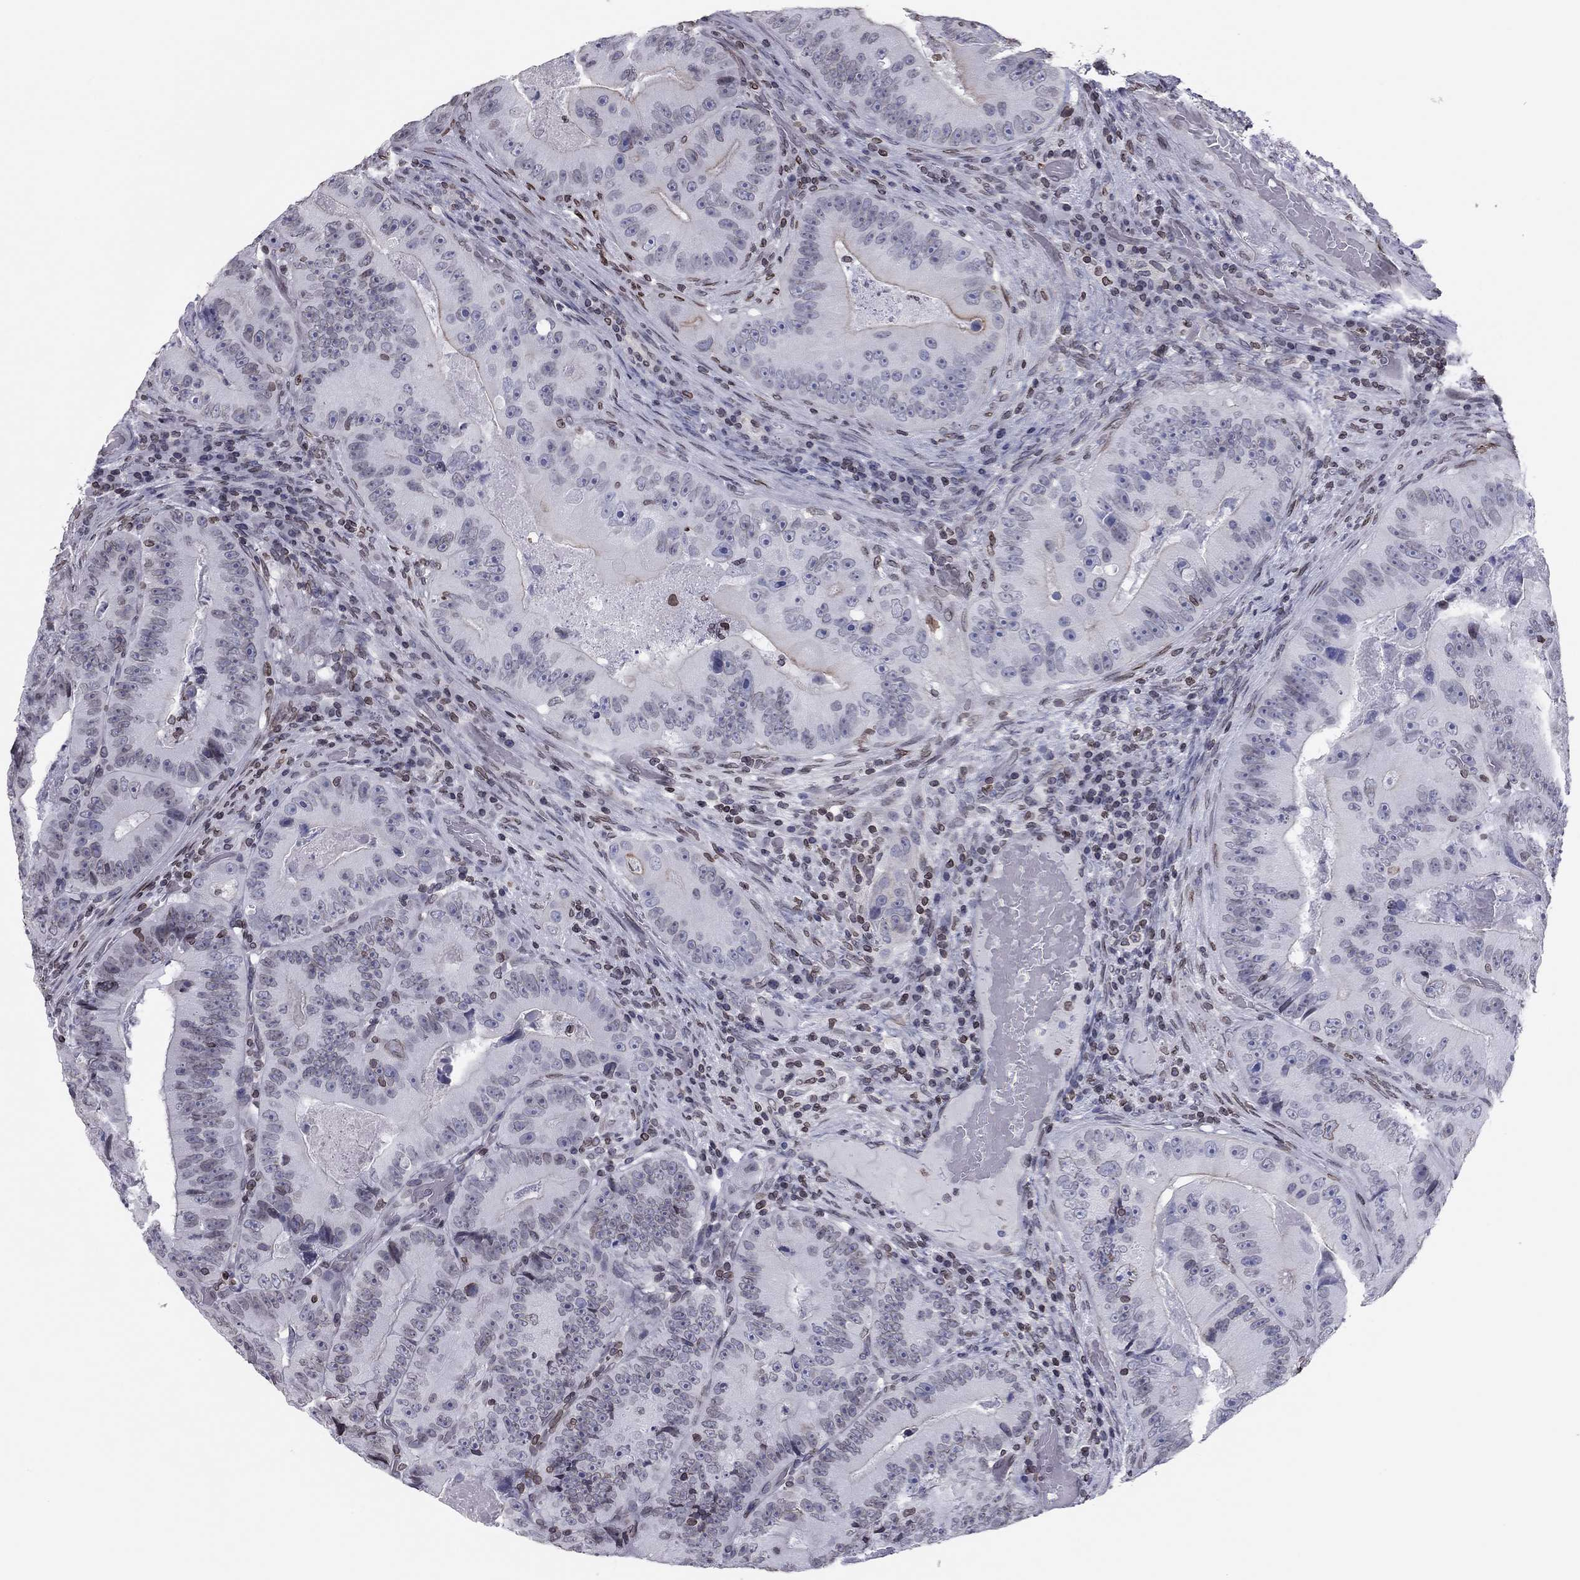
{"staining": {"intensity": "negative", "quantity": "none", "location": "none"}, "tissue": "colorectal cancer", "cell_type": "Tumor cells", "image_type": "cancer", "snomed": [{"axis": "morphology", "description": "Adenocarcinoma, NOS"}, {"axis": "topography", "description": "Colon"}], "caption": "An IHC photomicrograph of colorectal cancer is shown. There is no staining in tumor cells of colorectal cancer.", "gene": "ESPL1", "patient": {"sex": "female", "age": 86}}